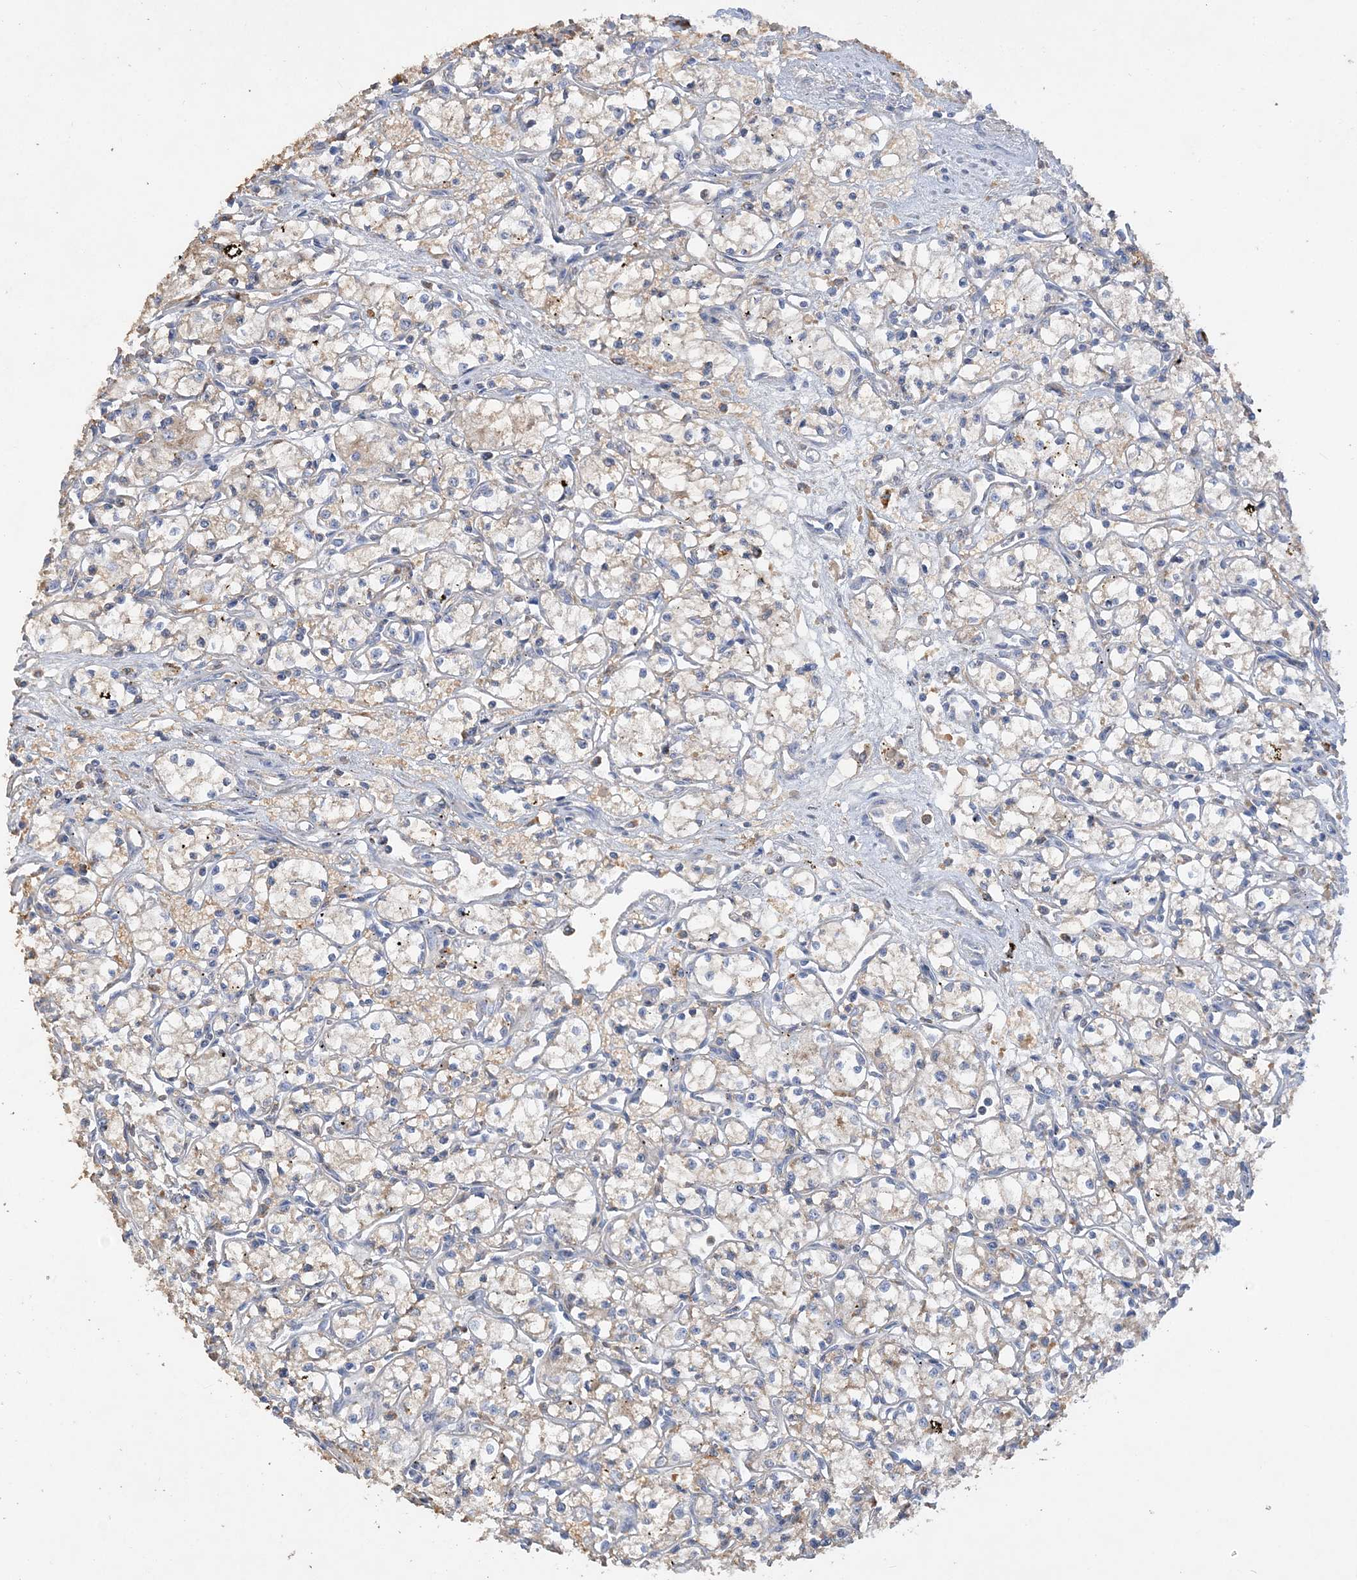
{"staining": {"intensity": "weak", "quantity": "<25%", "location": "cytoplasmic/membranous"}, "tissue": "renal cancer", "cell_type": "Tumor cells", "image_type": "cancer", "snomed": [{"axis": "morphology", "description": "Adenocarcinoma, NOS"}, {"axis": "topography", "description": "Kidney"}], "caption": "Immunohistochemistry (IHC) histopathology image of renal cancer stained for a protein (brown), which shows no expression in tumor cells.", "gene": "GRINA", "patient": {"sex": "male", "age": 59}}